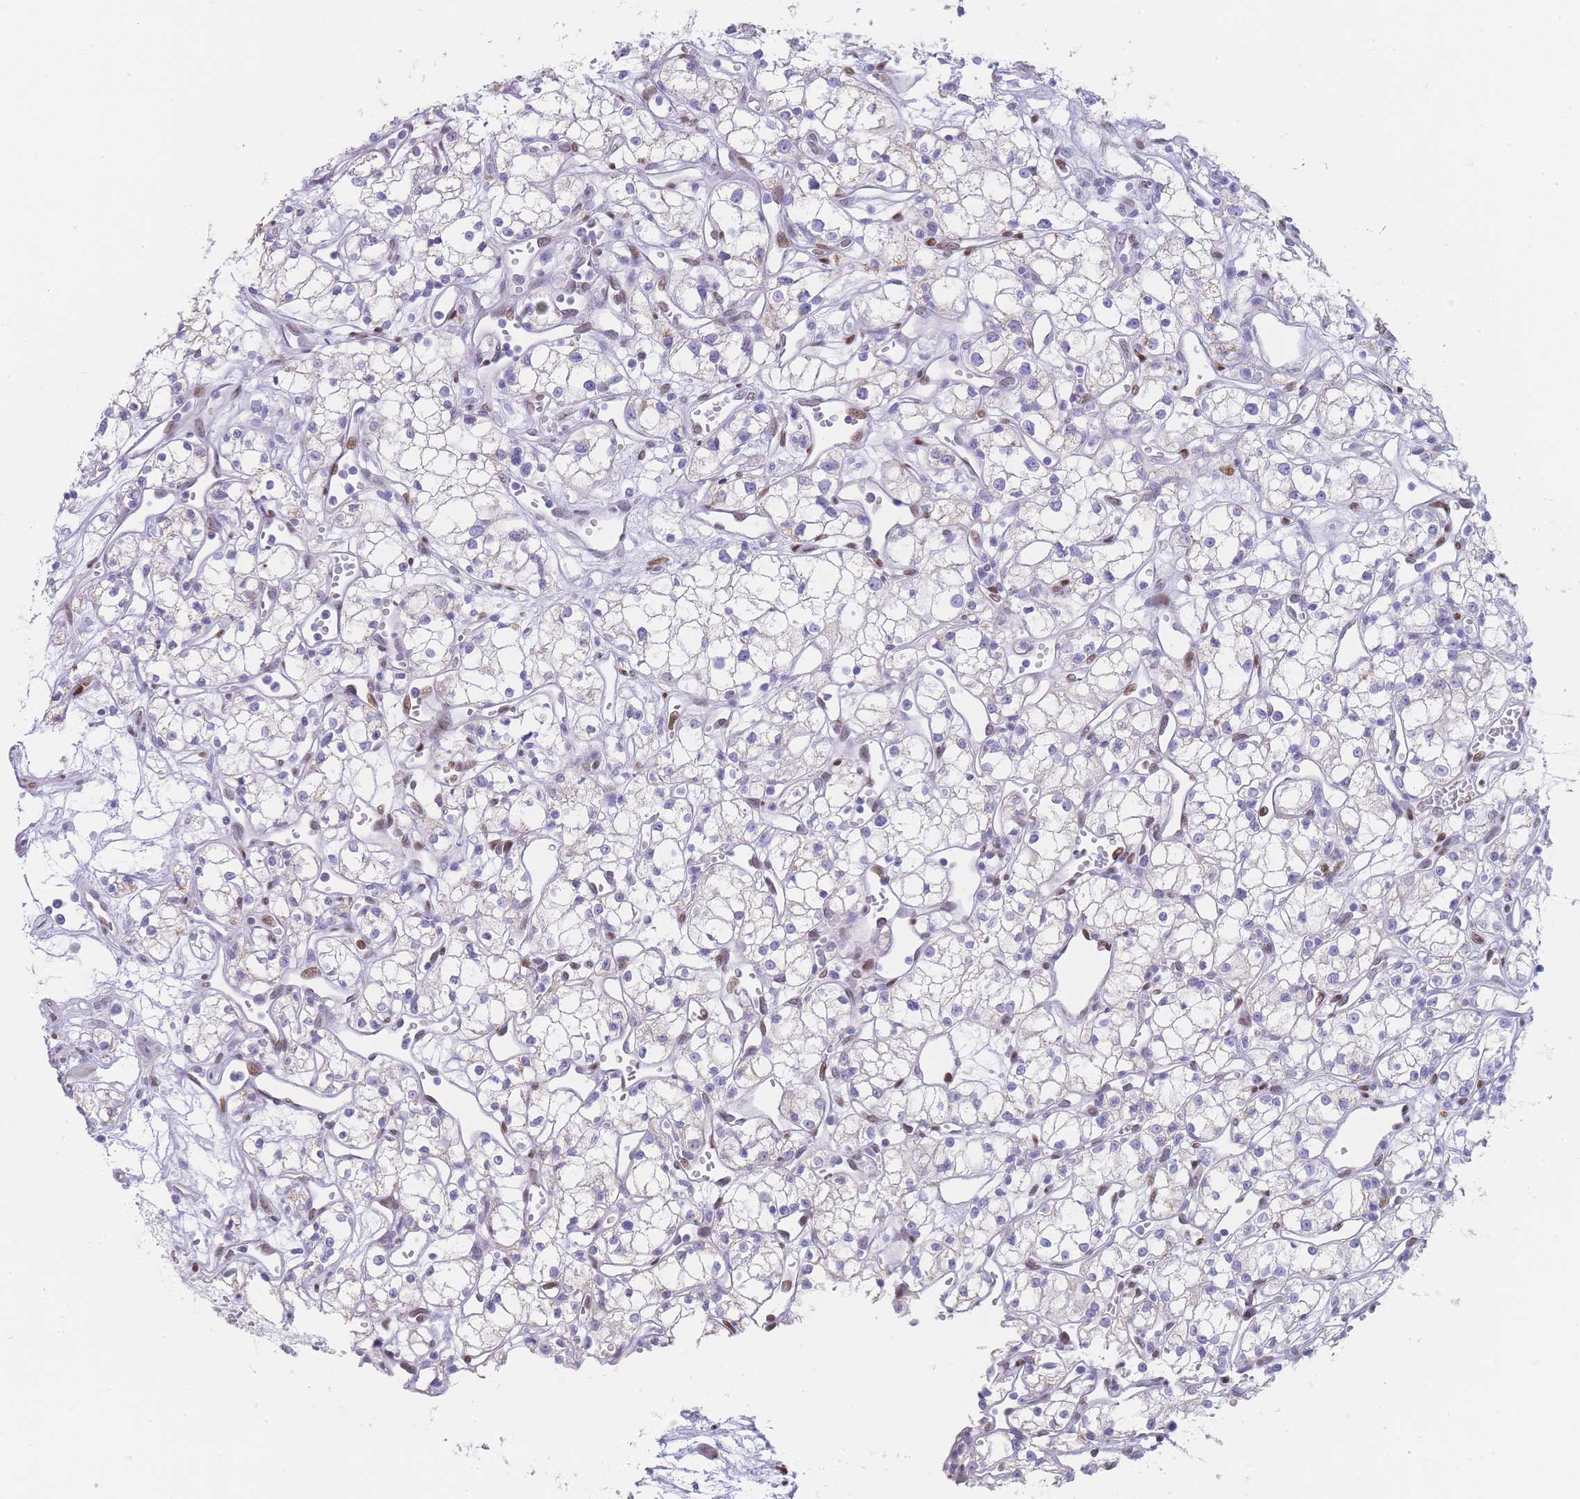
{"staining": {"intensity": "negative", "quantity": "none", "location": "none"}, "tissue": "renal cancer", "cell_type": "Tumor cells", "image_type": "cancer", "snomed": [{"axis": "morphology", "description": "Adenocarcinoma, NOS"}, {"axis": "topography", "description": "Kidney"}], "caption": "Renal cancer was stained to show a protein in brown. There is no significant positivity in tumor cells.", "gene": "PSMB5", "patient": {"sex": "male", "age": 59}}